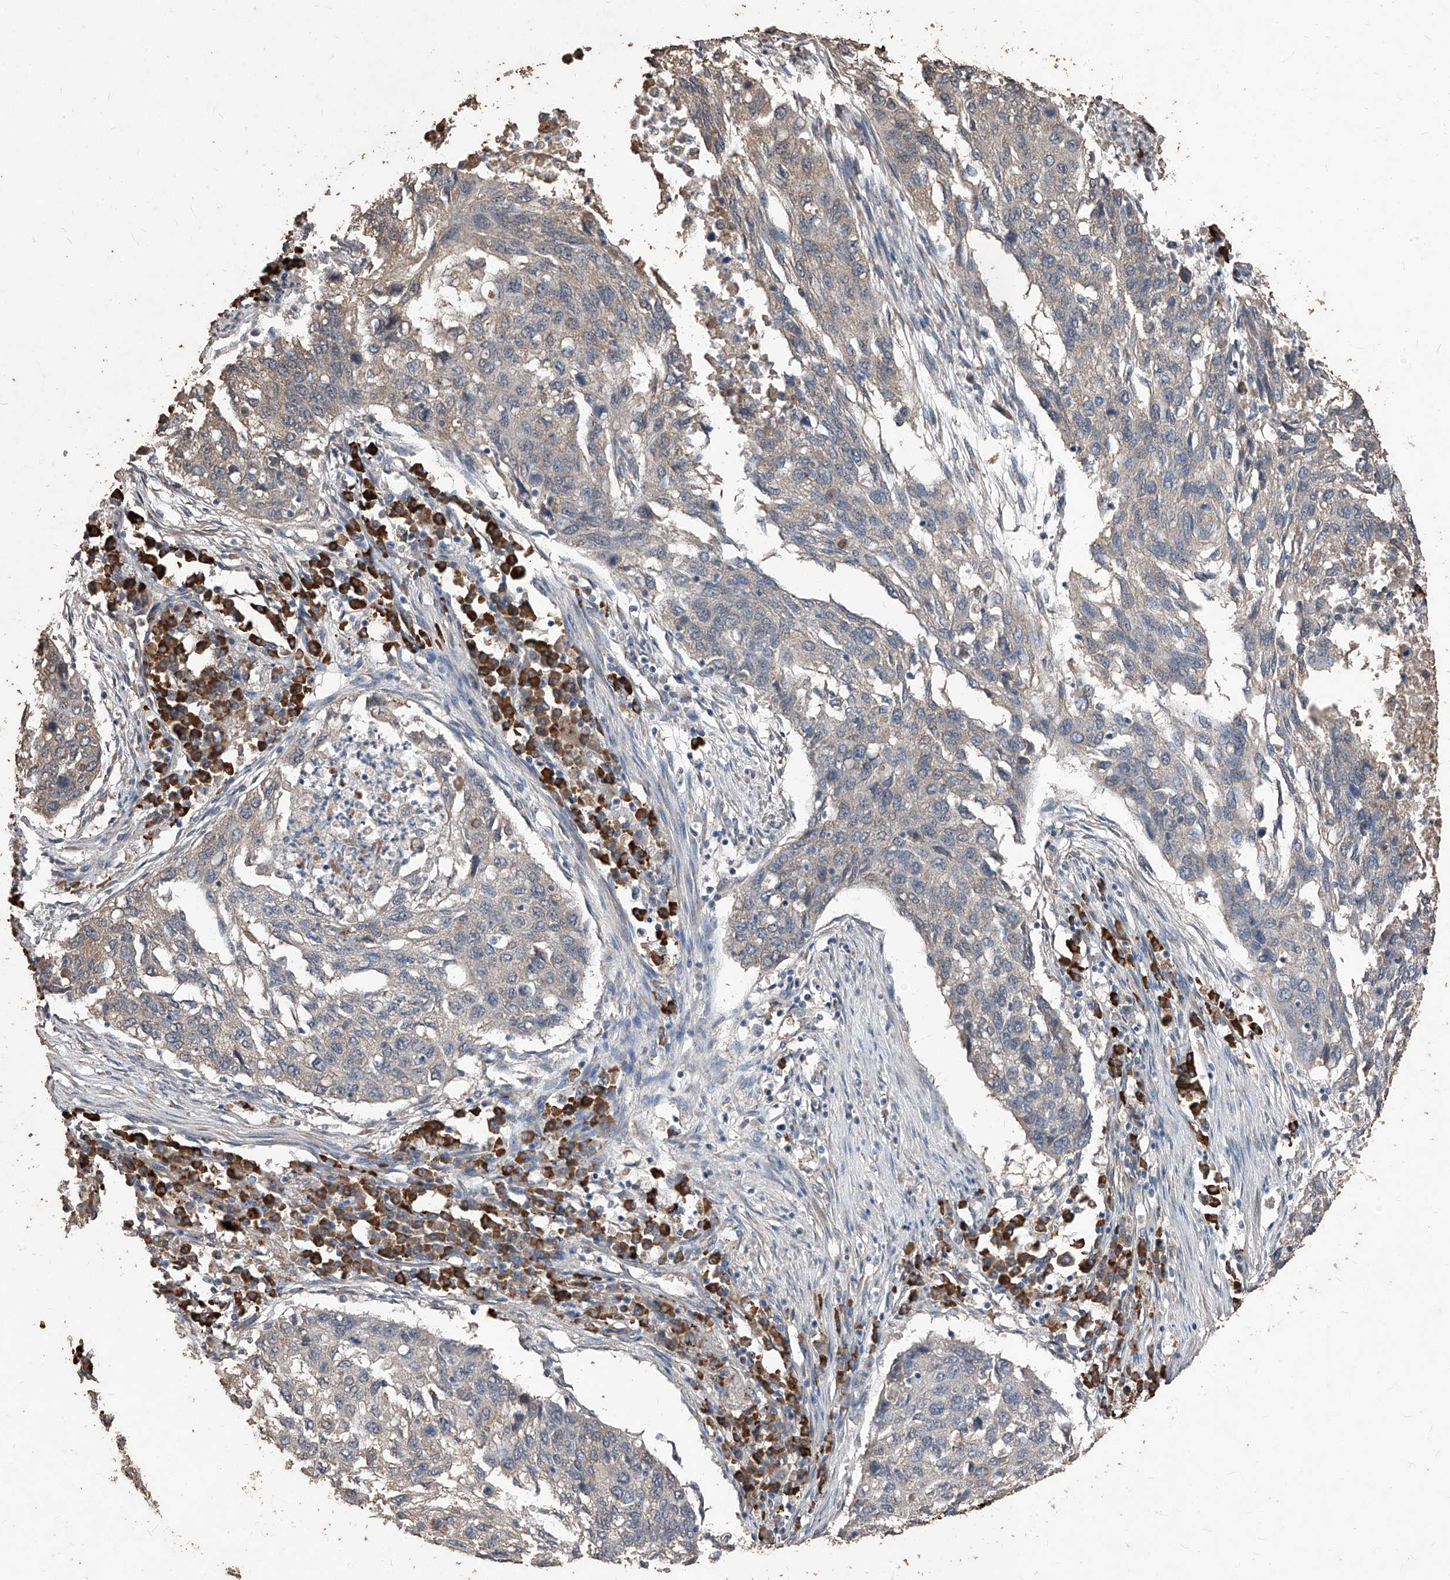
{"staining": {"intensity": "weak", "quantity": ">75%", "location": "cytoplasmic/membranous"}, "tissue": "lung cancer", "cell_type": "Tumor cells", "image_type": "cancer", "snomed": [{"axis": "morphology", "description": "Squamous cell carcinoma, NOS"}, {"axis": "topography", "description": "Lung"}], "caption": "Protein expression analysis of human lung cancer reveals weak cytoplasmic/membranous expression in about >75% of tumor cells.", "gene": "EML1", "patient": {"sex": "female", "age": 63}}